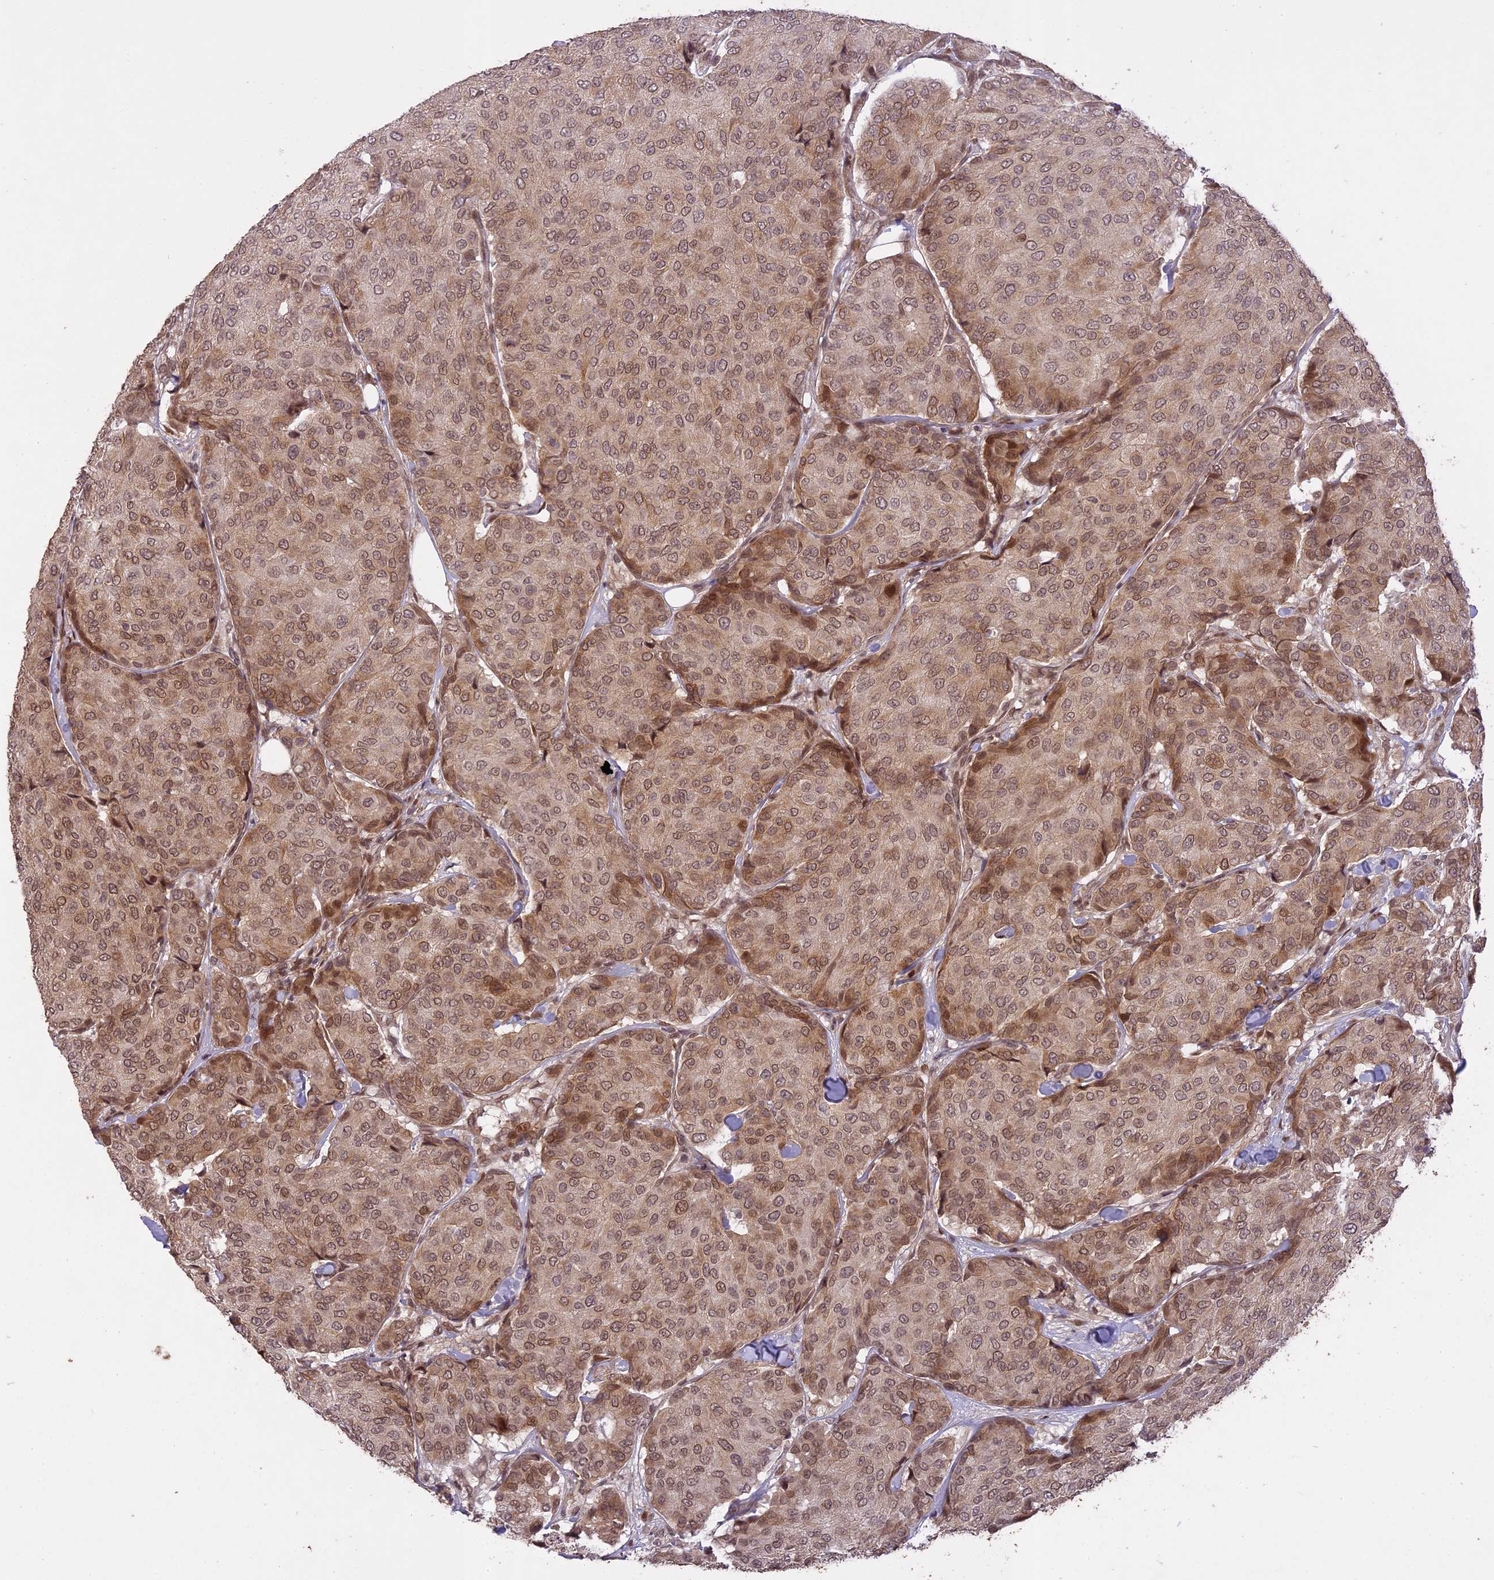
{"staining": {"intensity": "moderate", "quantity": "25%-75%", "location": "cytoplasmic/membranous,nuclear"}, "tissue": "breast cancer", "cell_type": "Tumor cells", "image_type": "cancer", "snomed": [{"axis": "morphology", "description": "Duct carcinoma"}, {"axis": "topography", "description": "Breast"}], "caption": "High-magnification brightfield microscopy of breast invasive ductal carcinoma stained with DAB (brown) and counterstained with hematoxylin (blue). tumor cells exhibit moderate cytoplasmic/membranous and nuclear expression is appreciated in approximately25%-75% of cells. Nuclei are stained in blue.", "gene": "PRELID2", "patient": {"sex": "female", "age": 75}}